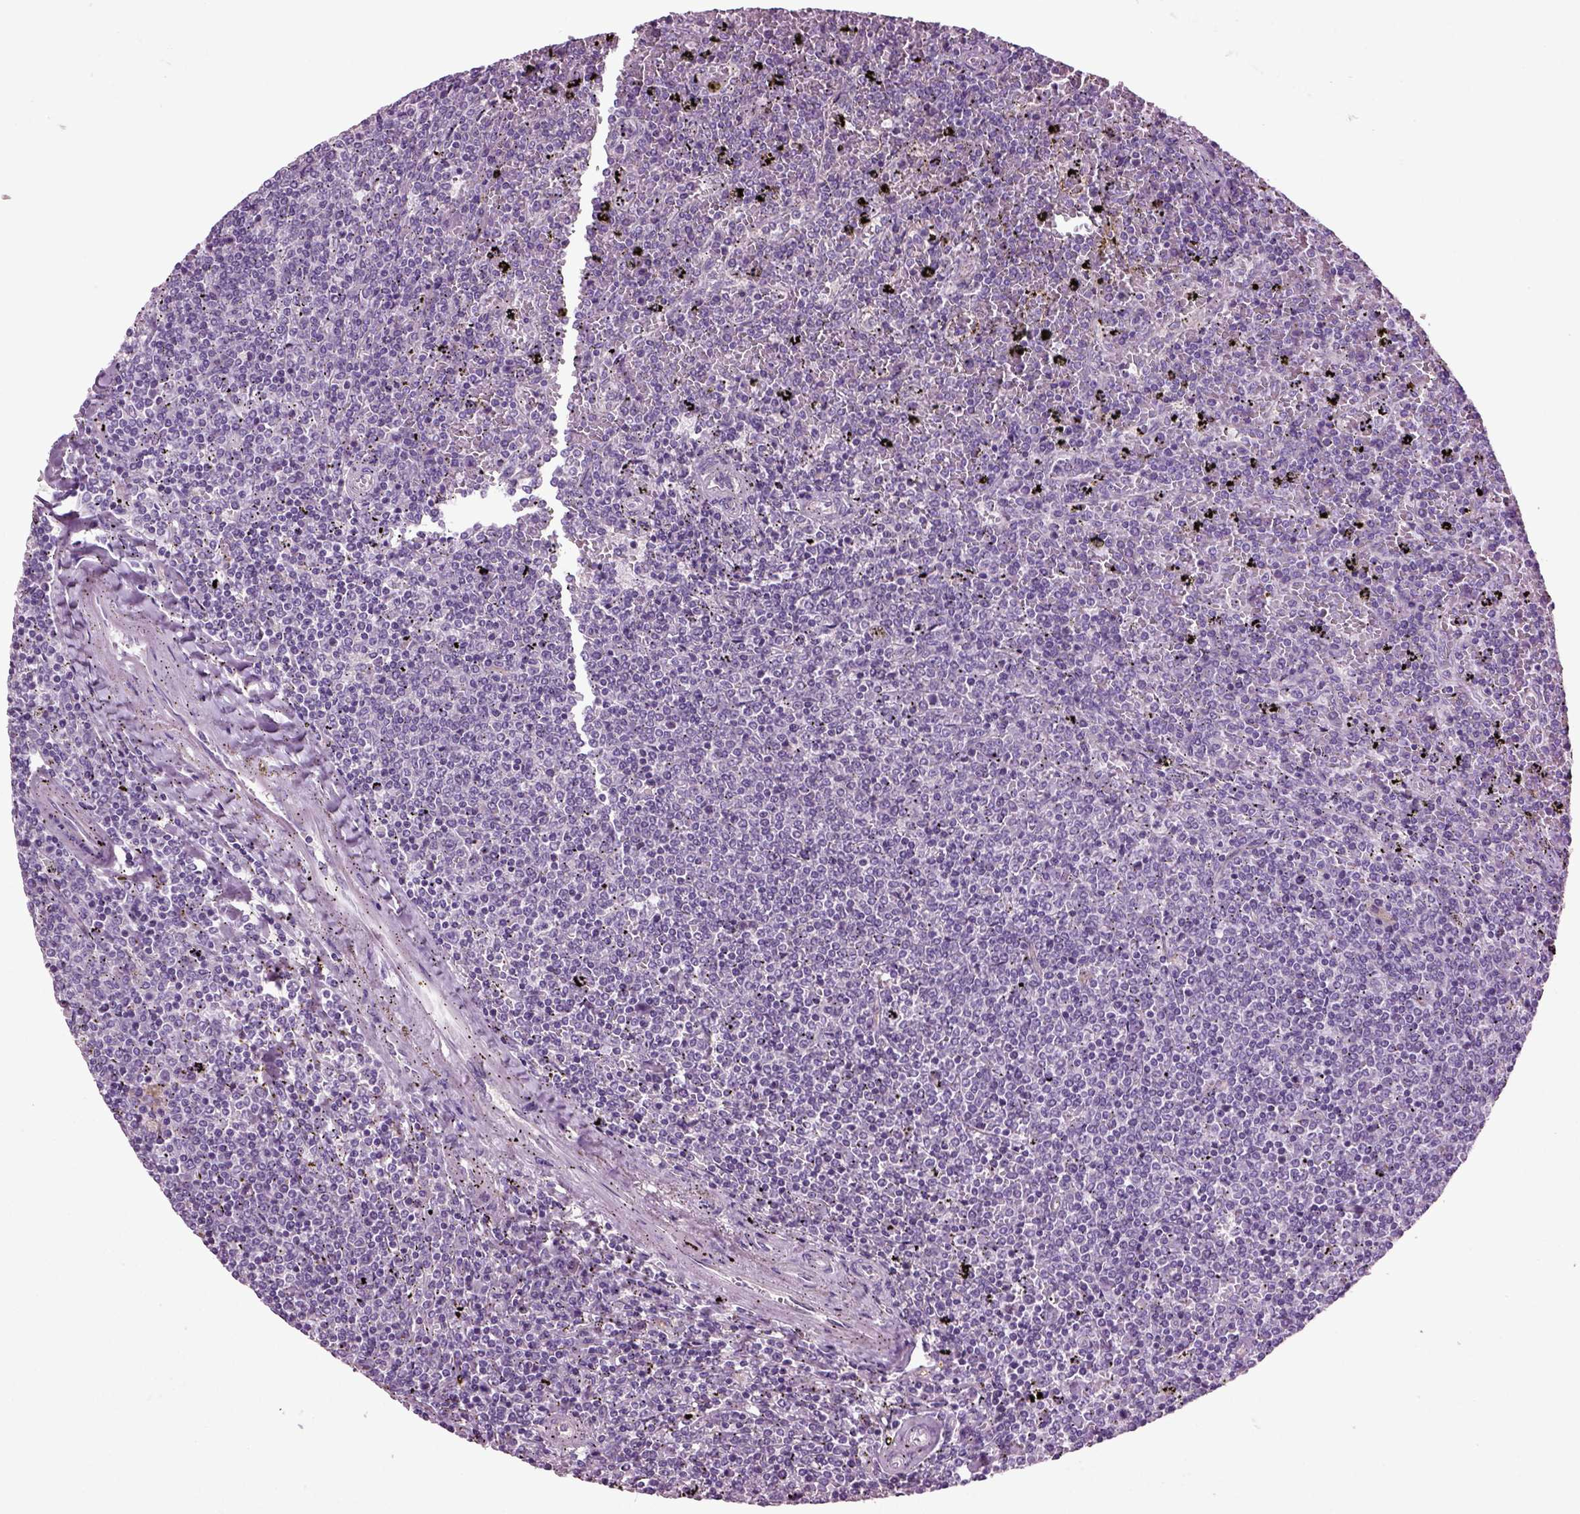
{"staining": {"intensity": "negative", "quantity": "none", "location": "none"}, "tissue": "lymphoma", "cell_type": "Tumor cells", "image_type": "cancer", "snomed": [{"axis": "morphology", "description": "Malignant lymphoma, non-Hodgkin's type, Low grade"}, {"axis": "topography", "description": "Spleen"}], "caption": "Immunohistochemical staining of lymphoma exhibits no significant positivity in tumor cells. (Stains: DAB (3,3'-diaminobenzidine) immunohistochemistry with hematoxylin counter stain, Microscopy: brightfield microscopy at high magnification).", "gene": "COL9A2", "patient": {"sex": "female", "age": 77}}